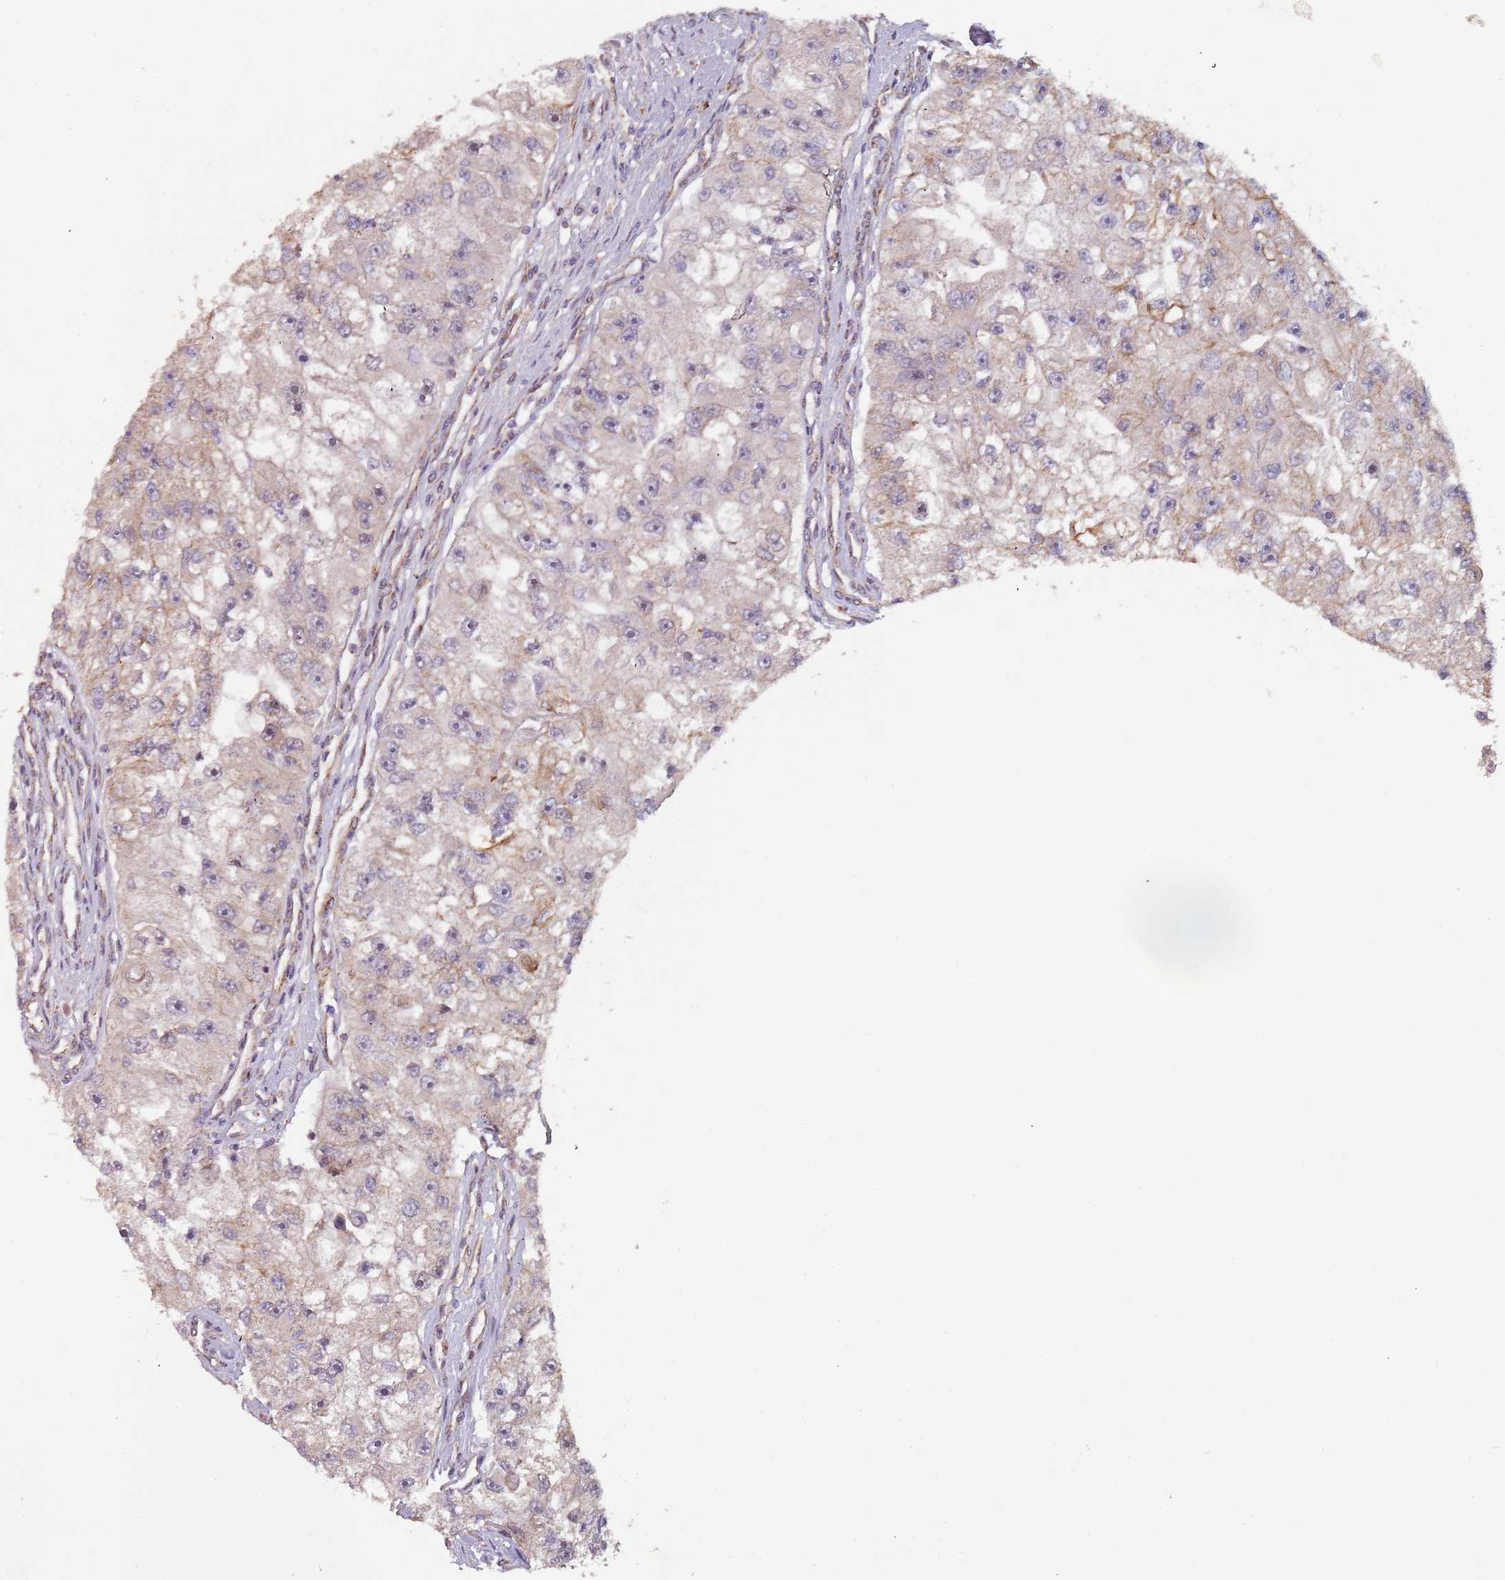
{"staining": {"intensity": "moderate", "quantity": "<25%", "location": "cytoplasmic/membranous"}, "tissue": "renal cancer", "cell_type": "Tumor cells", "image_type": "cancer", "snomed": [{"axis": "morphology", "description": "Adenocarcinoma, NOS"}, {"axis": "topography", "description": "Kidney"}], "caption": "A high-resolution photomicrograph shows IHC staining of renal adenocarcinoma, which shows moderate cytoplasmic/membranous staining in about <25% of tumor cells.", "gene": "KANSL1L", "patient": {"sex": "male", "age": 63}}